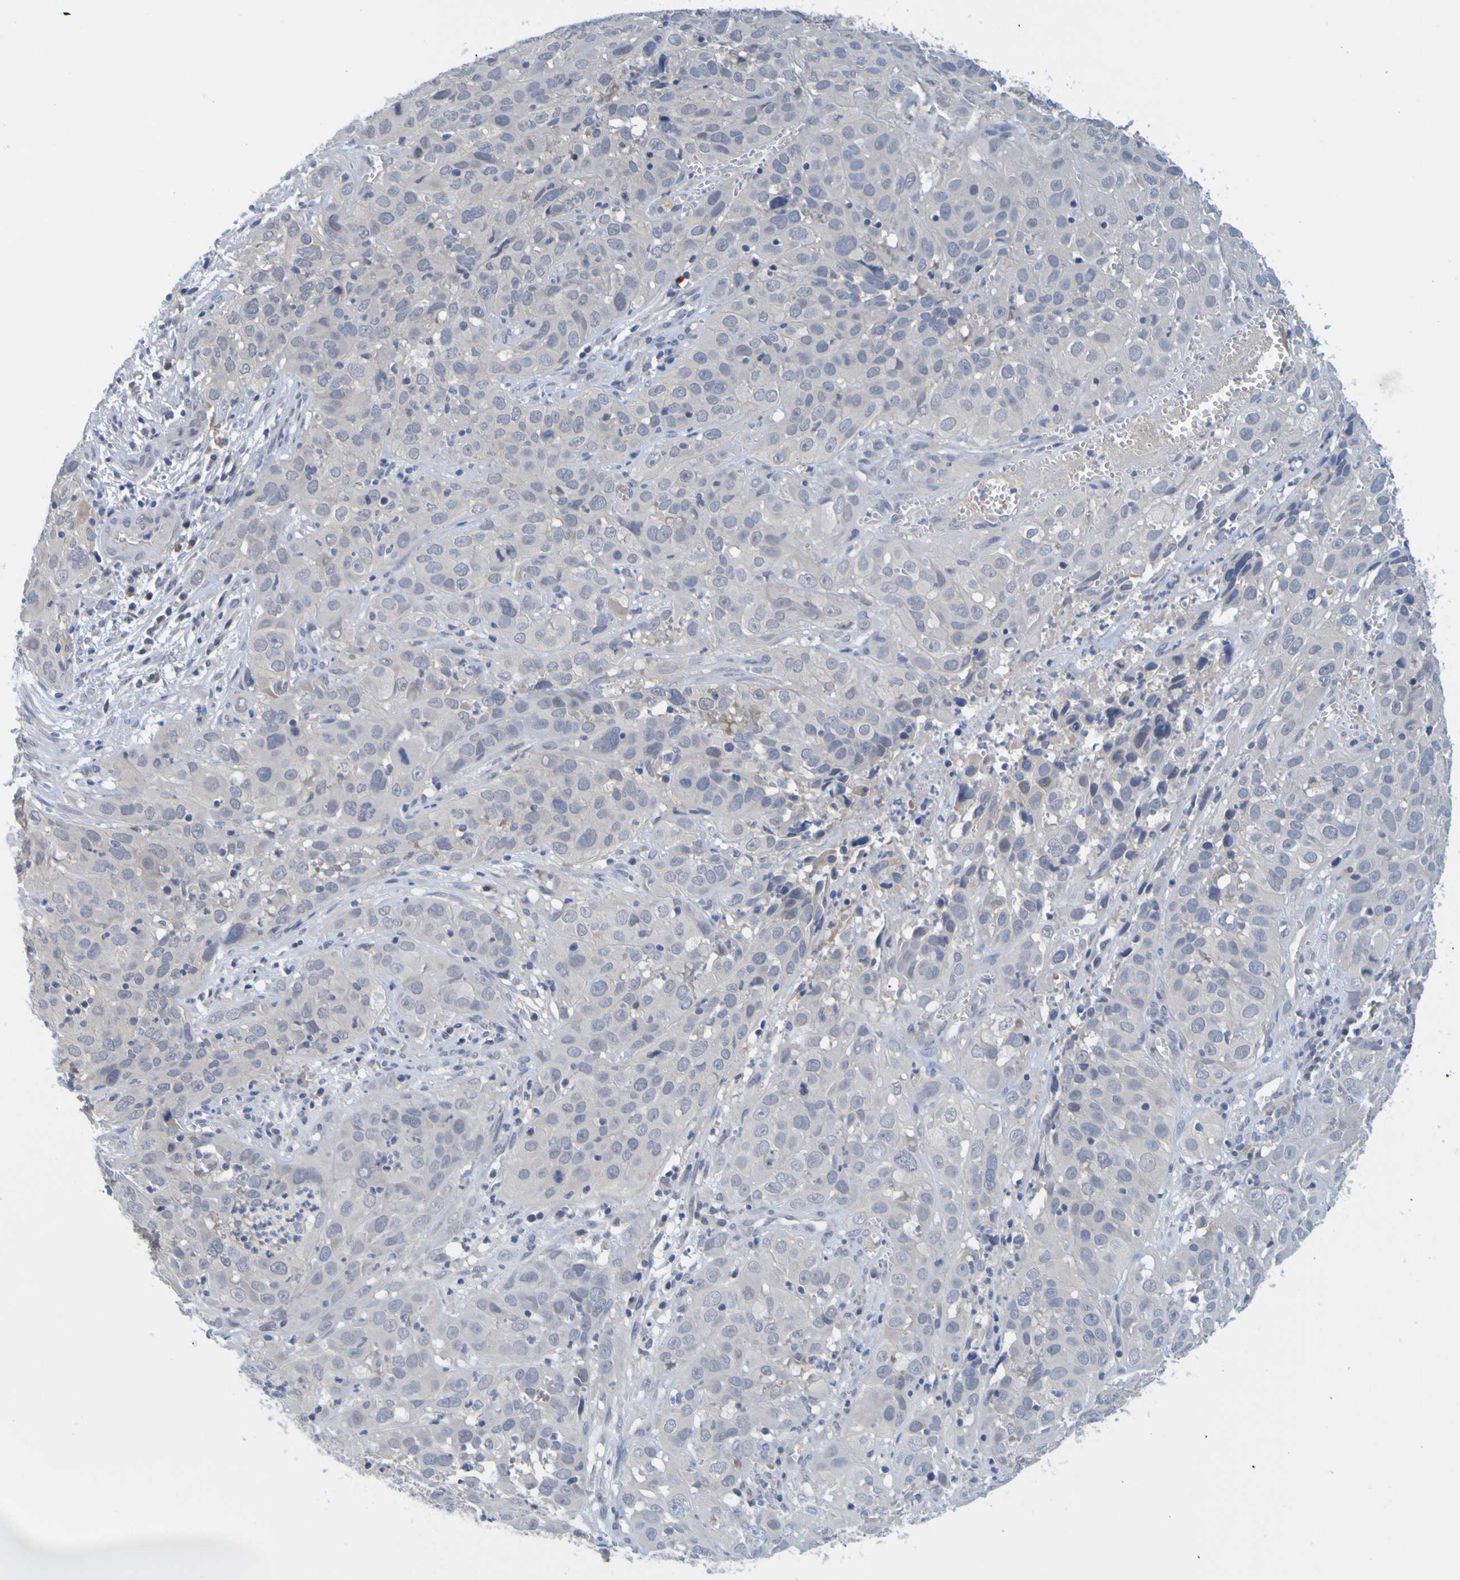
{"staining": {"intensity": "negative", "quantity": "none", "location": "none"}, "tissue": "cervical cancer", "cell_type": "Tumor cells", "image_type": "cancer", "snomed": [{"axis": "morphology", "description": "Squamous cell carcinoma, NOS"}, {"axis": "topography", "description": "Cervix"}], "caption": "There is no significant expression in tumor cells of cervical cancer (squamous cell carcinoma).", "gene": "ENDOU", "patient": {"sex": "female", "age": 32}}